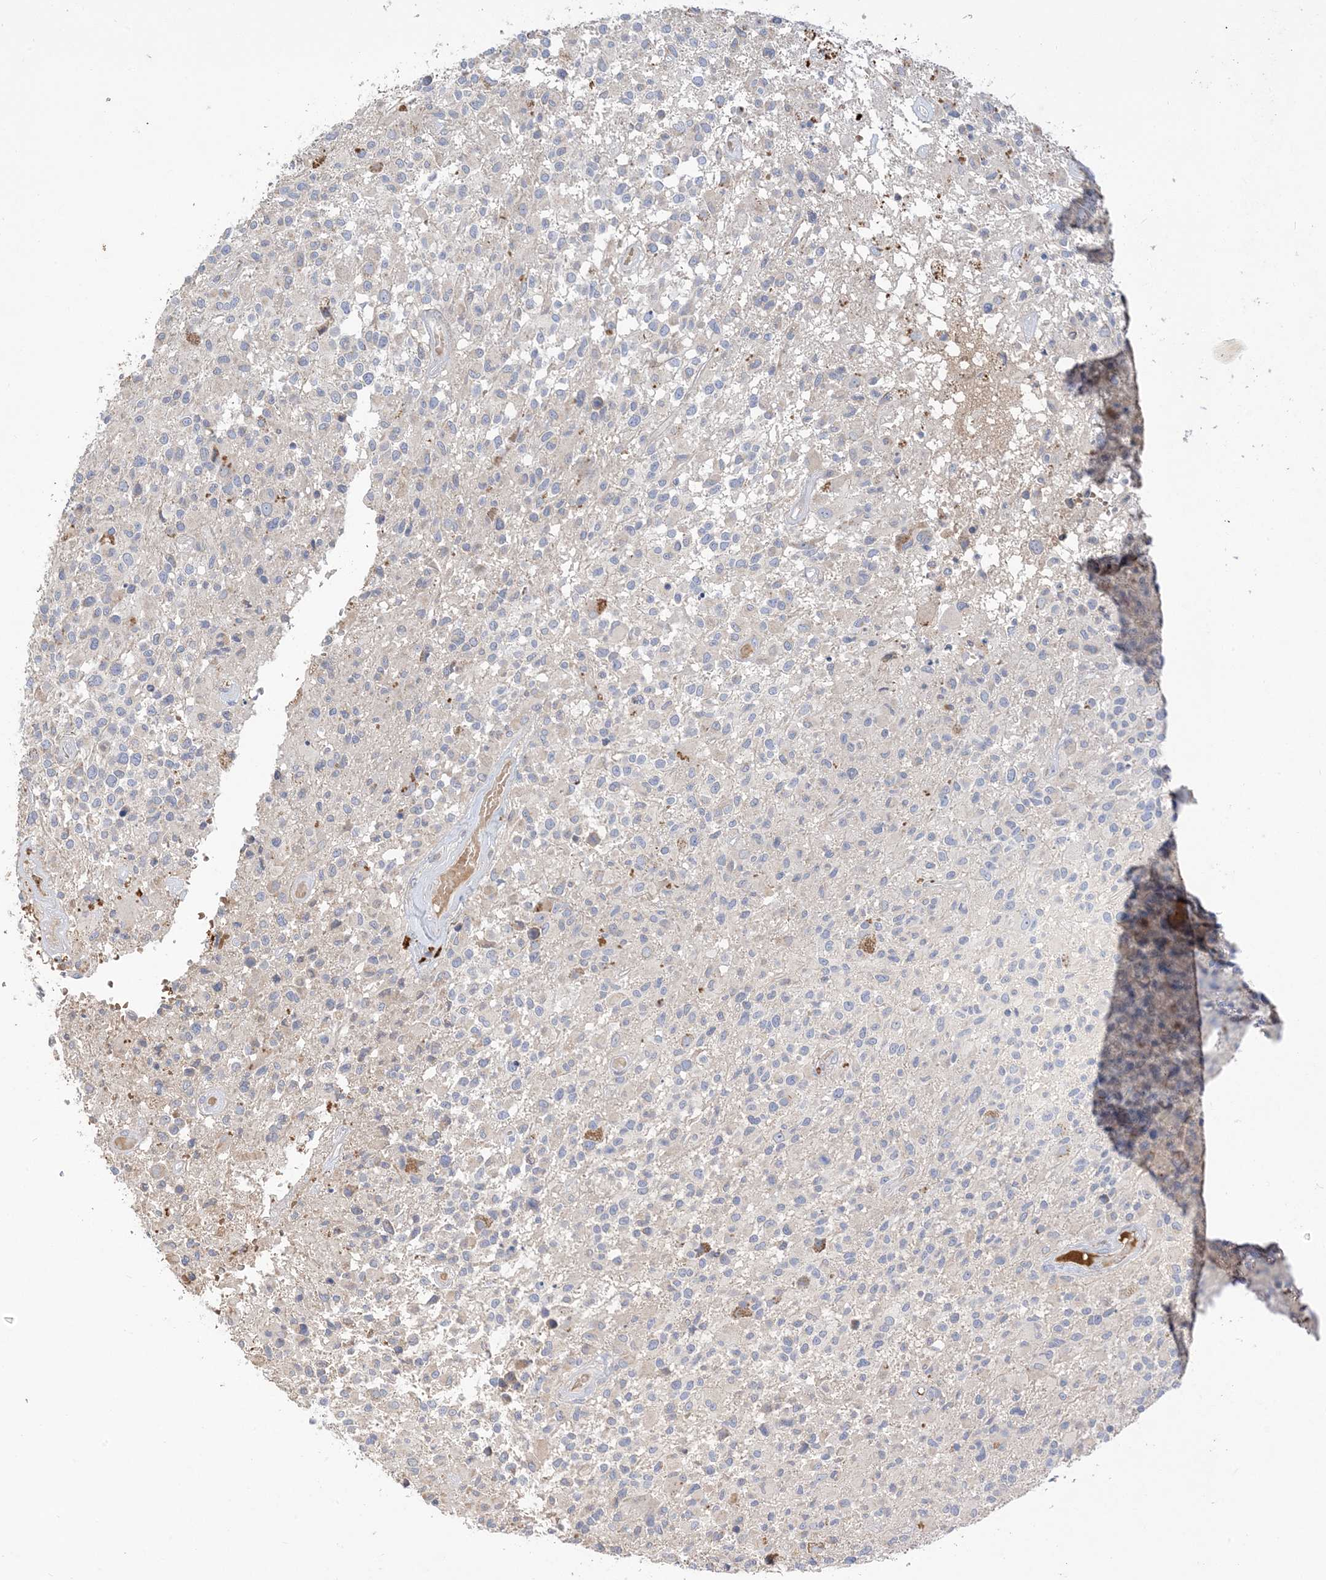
{"staining": {"intensity": "negative", "quantity": "none", "location": "none"}, "tissue": "glioma", "cell_type": "Tumor cells", "image_type": "cancer", "snomed": [{"axis": "morphology", "description": "Glioma, malignant, High grade"}, {"axis": "morphology", "description": "Glioblastoma, NOS"}, {"axis": "topography", "description": "Brain"}], "caption": "IHC histopathology image of glioblastoma stained for a protein (brown), which exhibits no positivity in tumor cells.", "gene": "DPP9", "patient": {"sex": "male", "age": 60}}